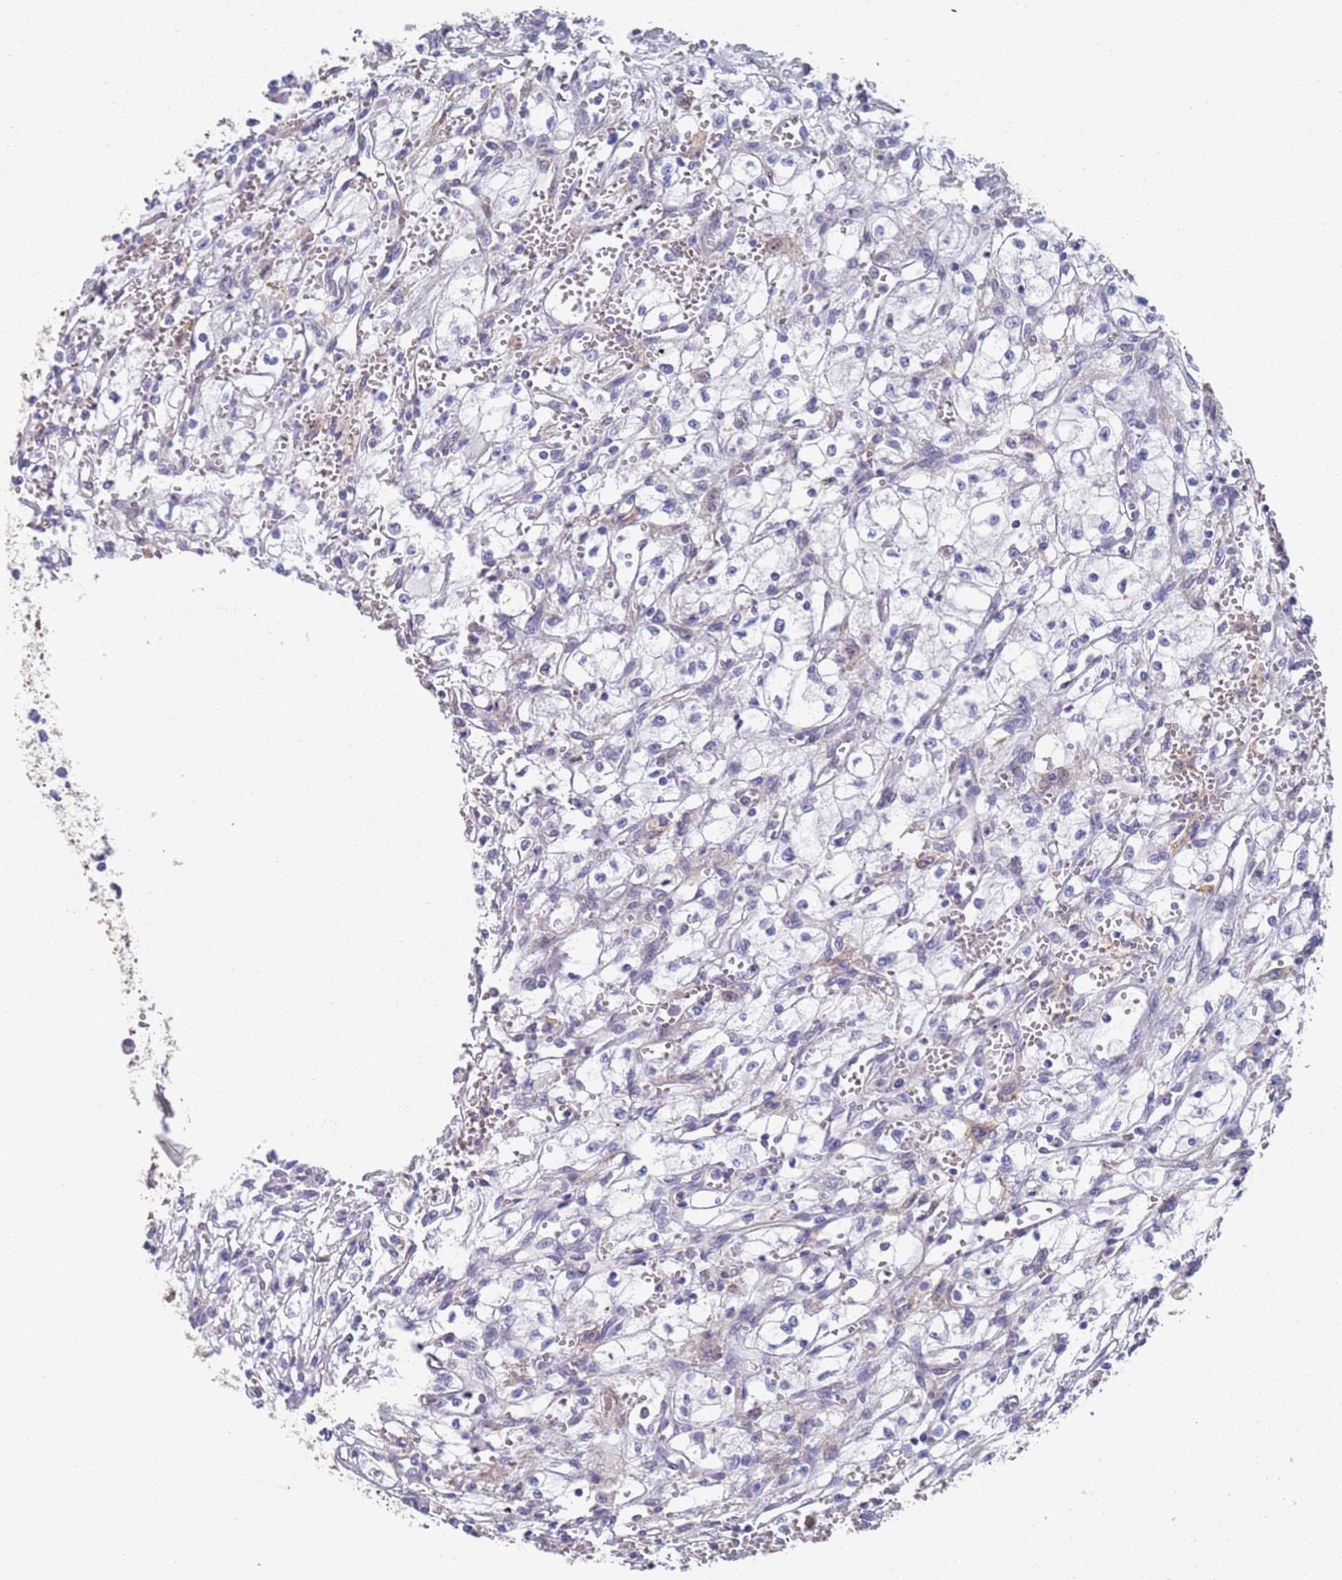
{"staining": {"intensity": "negative", "quantity": "none", "location": "none"}, "tissue": "renal cancer", "cell_type": "Tumor cells", "image_type": "cancer", "snomed": [{"axis": "morphology", "description": "Adenocarcinoma, NOS"}, {"axis": "topography", "description": "Kidney"}], "caption": "The photomicrograph displays no significant positivity in tumor cells of adenocarcinoma (renal).", "gene": "ANK2", "patient": {"sex": "male", "age": 59}}